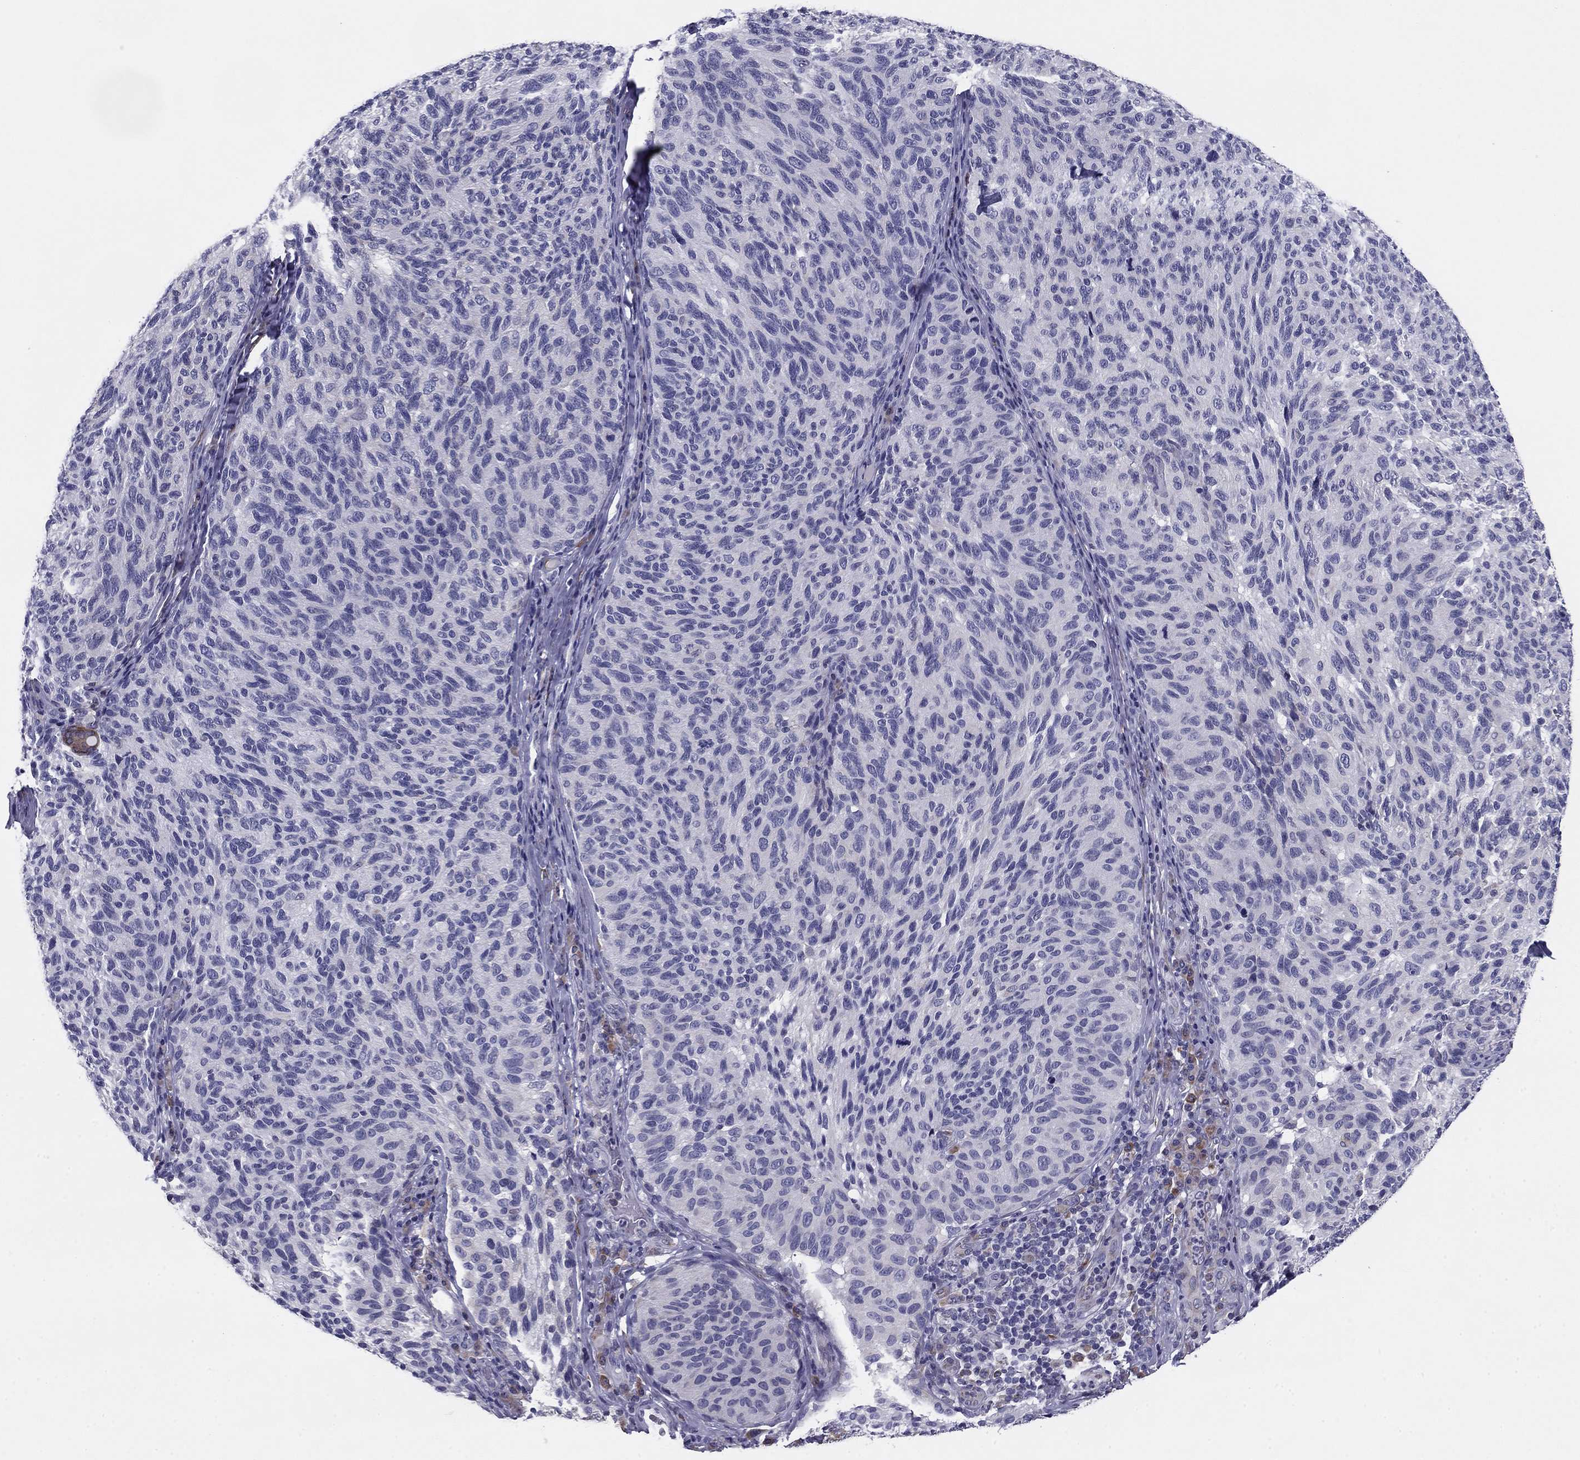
{"staining": {"intensity": "negative", "quantity": "none", "location": "none"}, "tissue": "melanoma", "cell_type": "Tumor cells", "image_type": "cancer", "snomed": [{"axis": "morphology", "description": "Malignant melanoma, NOS"}, {"axis": "topography", "description": "Skin"}], "caption": "Tumor cells show no significant expression in malignant melanoma.", "gene": "TMED3", "patient": {"sex": "female", "age": 73}}